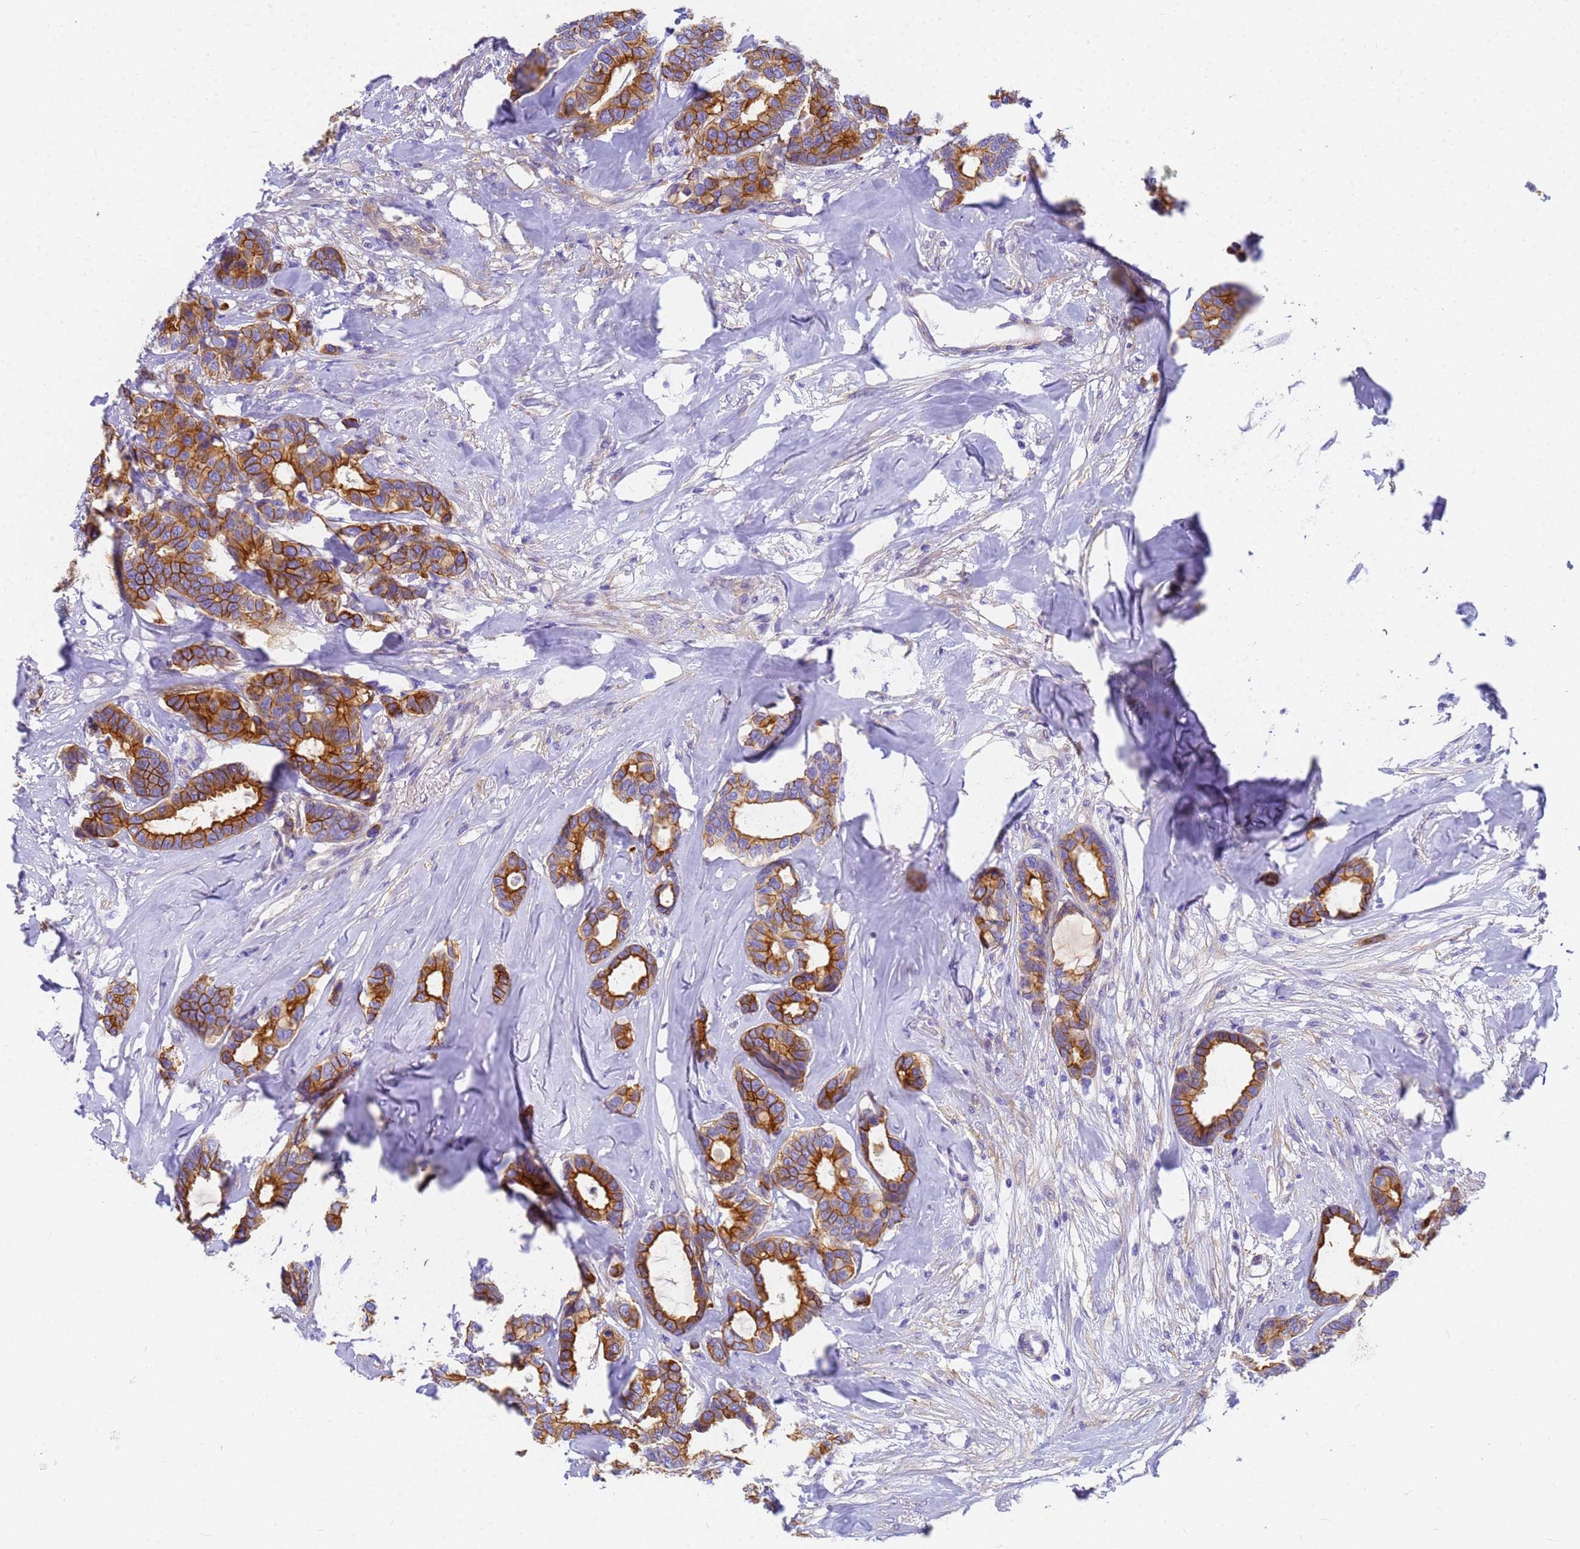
{"staining": {"intensity": "strong", "quantity": ">75%", "location": "cytoplasmic/membranous"}, "tissue": "breast cancer", "cell_type": "Tumor cells", "image_type": "cancer", "snomed": [{"axis": "morphology", "description": "Duct carcinoma"}, {"axis": "topography", "description": "Breast"}], "caption": "This is an image of IHC staining of intraductal carcinoma (breast), which shows strong staining in the cytoplasmic/membranous of tumor cells.", "gene": "MVB12A", "patient": {"sex": "female", "age": 87}}